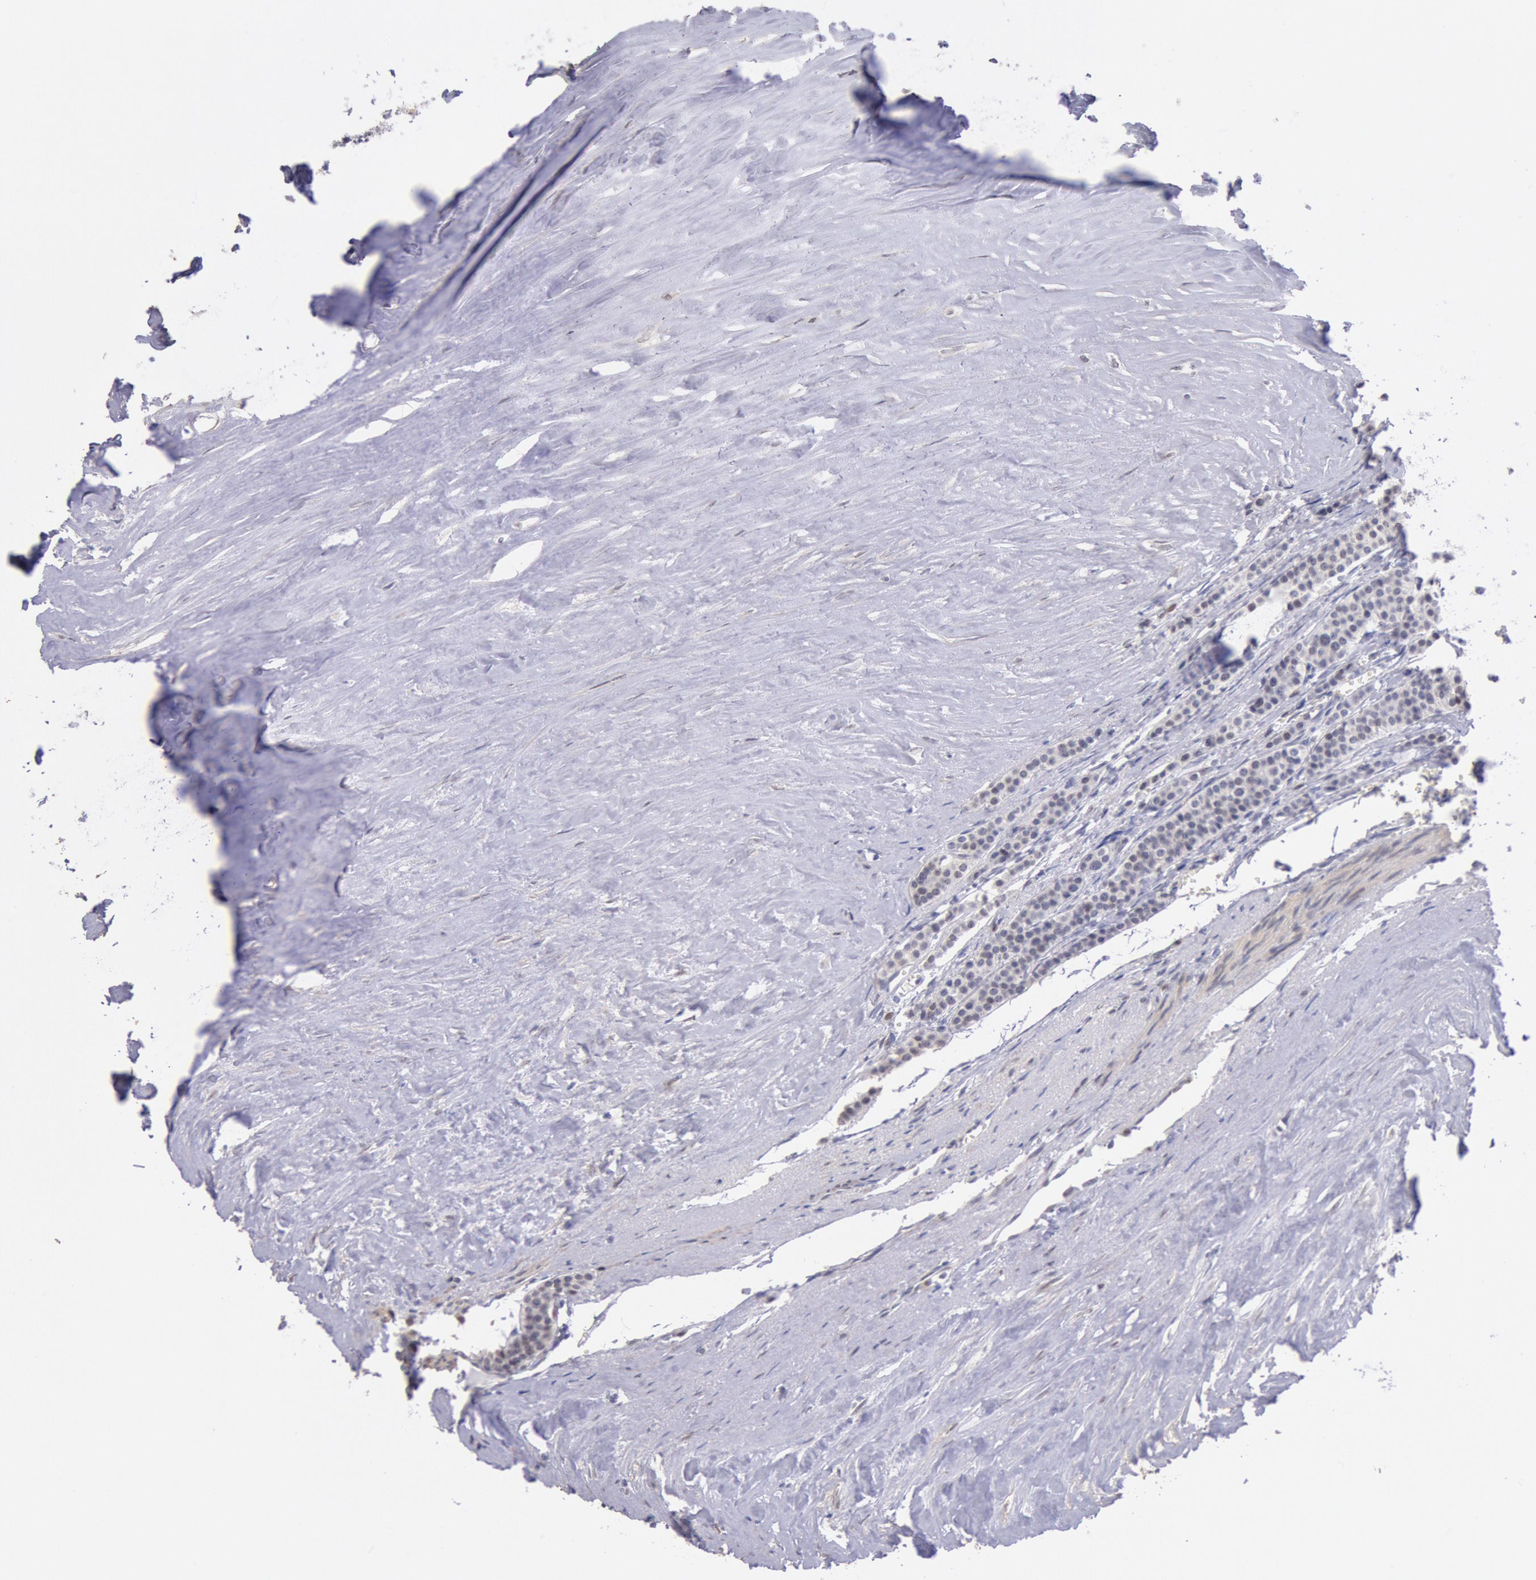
{"staining": {"intensity": "weak", "quantity": ">75%", "location": "cytoplasmic/membranous,nuclear"}, "tissue": "carcinoid", "cell_type": "Tumor cells", "image_type": "cancer", "snomed": [{"axis": "morphology", "description": "Carcinoid, malignant, NOS"}, {"axis": "topography", "description": "Small intestine"}], "caption": "There is low levels of weak cytoplasmic/membranous and nuclear positivity in tumor cells of carcinoid, as demonstrated by immunohistochemical staining (brown color).", "gene": "MYH7", "patient": {"sex": "male", "age": 63}}